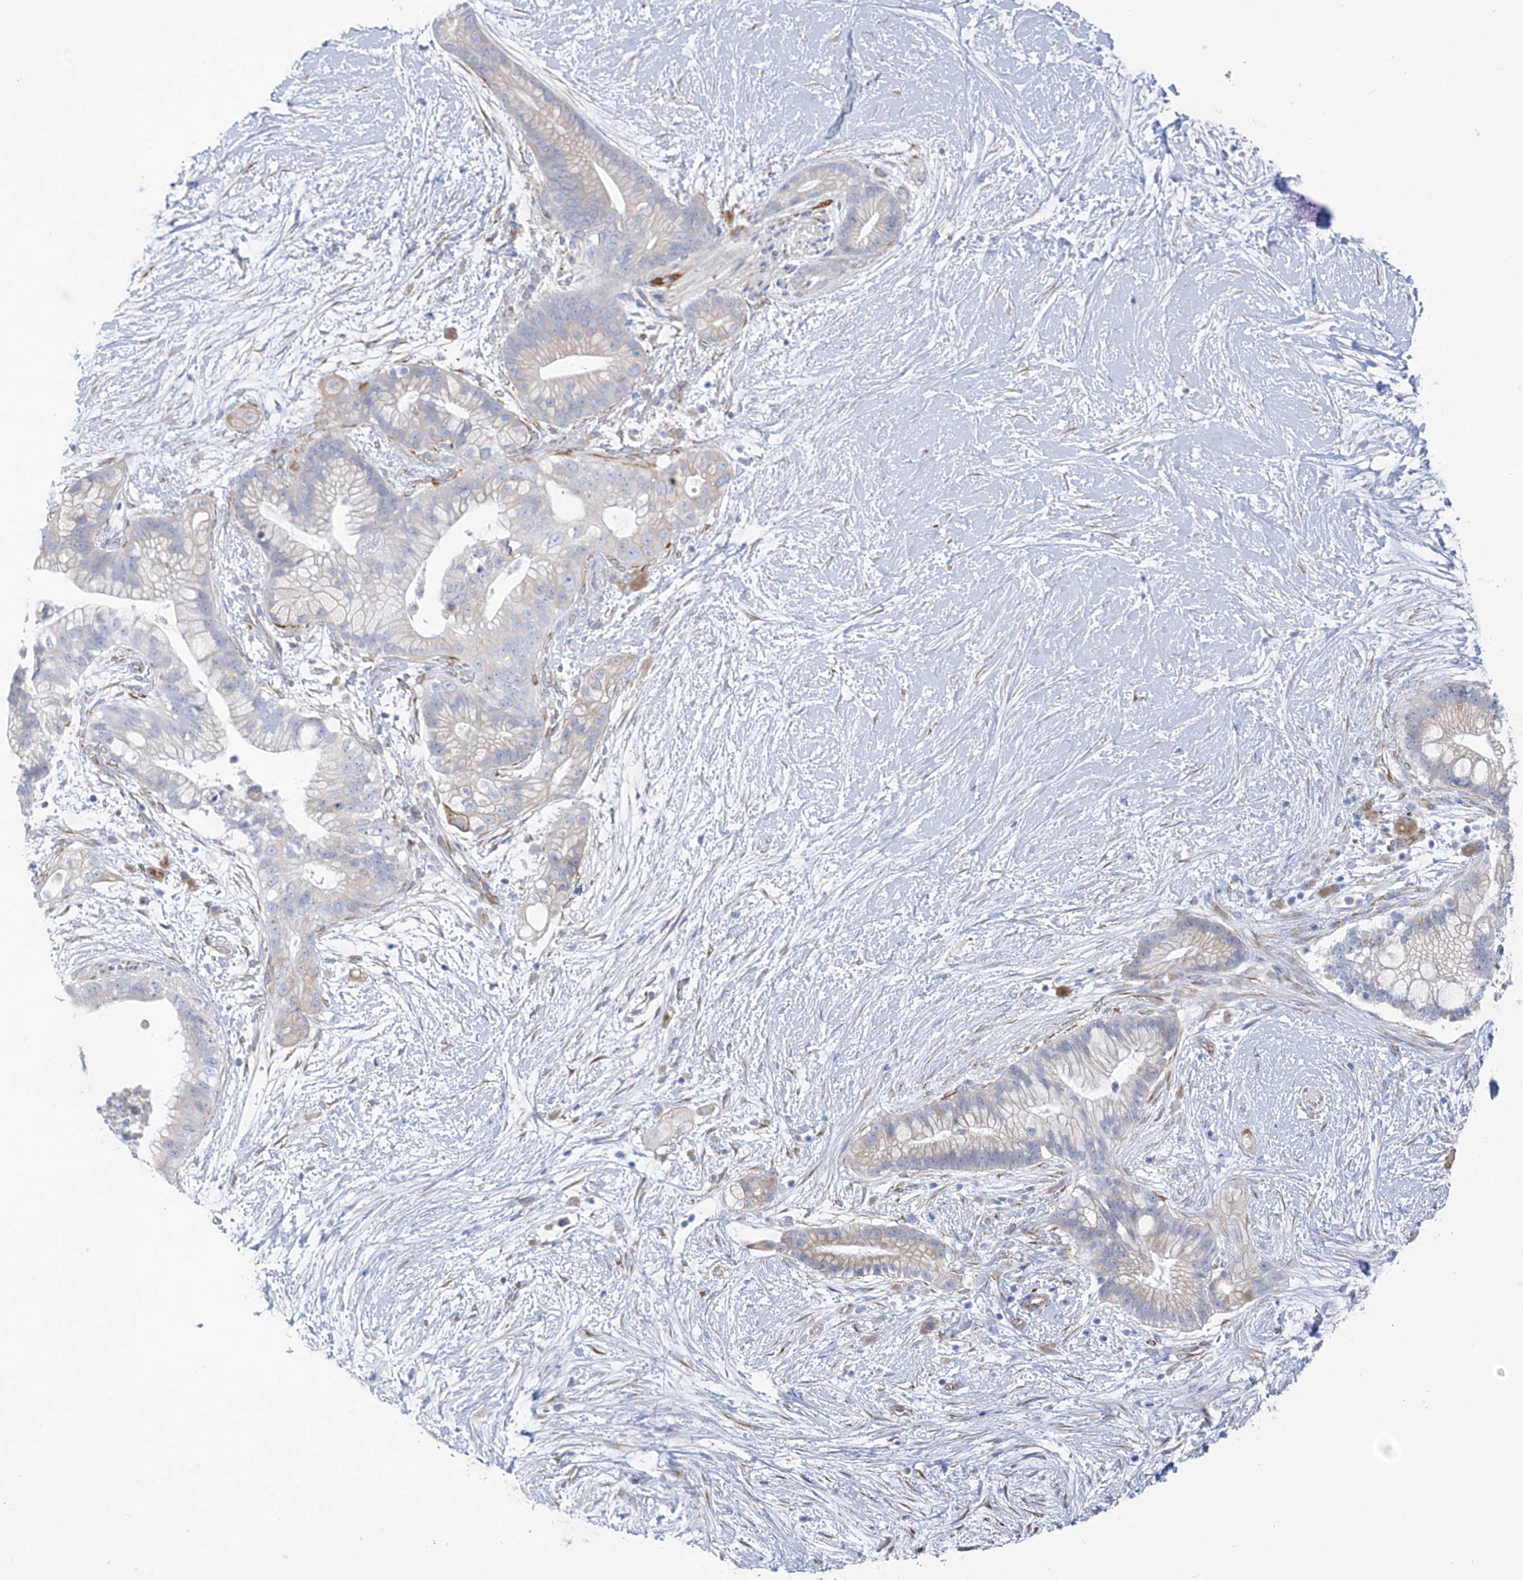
{"staining": {"intensity": "weak", "quantity": "<25%", "location": "cytoplasmic/membranous"}, "tissue": "pancreatic cancer", "cell_type": "Tumor cells", "image_type": "cancer", "snomed": [{"axis": "morphology", "description": "Adenocarcinoma, NOS"}, {"axis": "topography", "description": "Pancreas"}], "caption": "Protein analysis of pancreatic cancer displays no significant positivity in tumor cells.", "gene": "RCN2", "patient": {"sex": "male", "age": 53}}